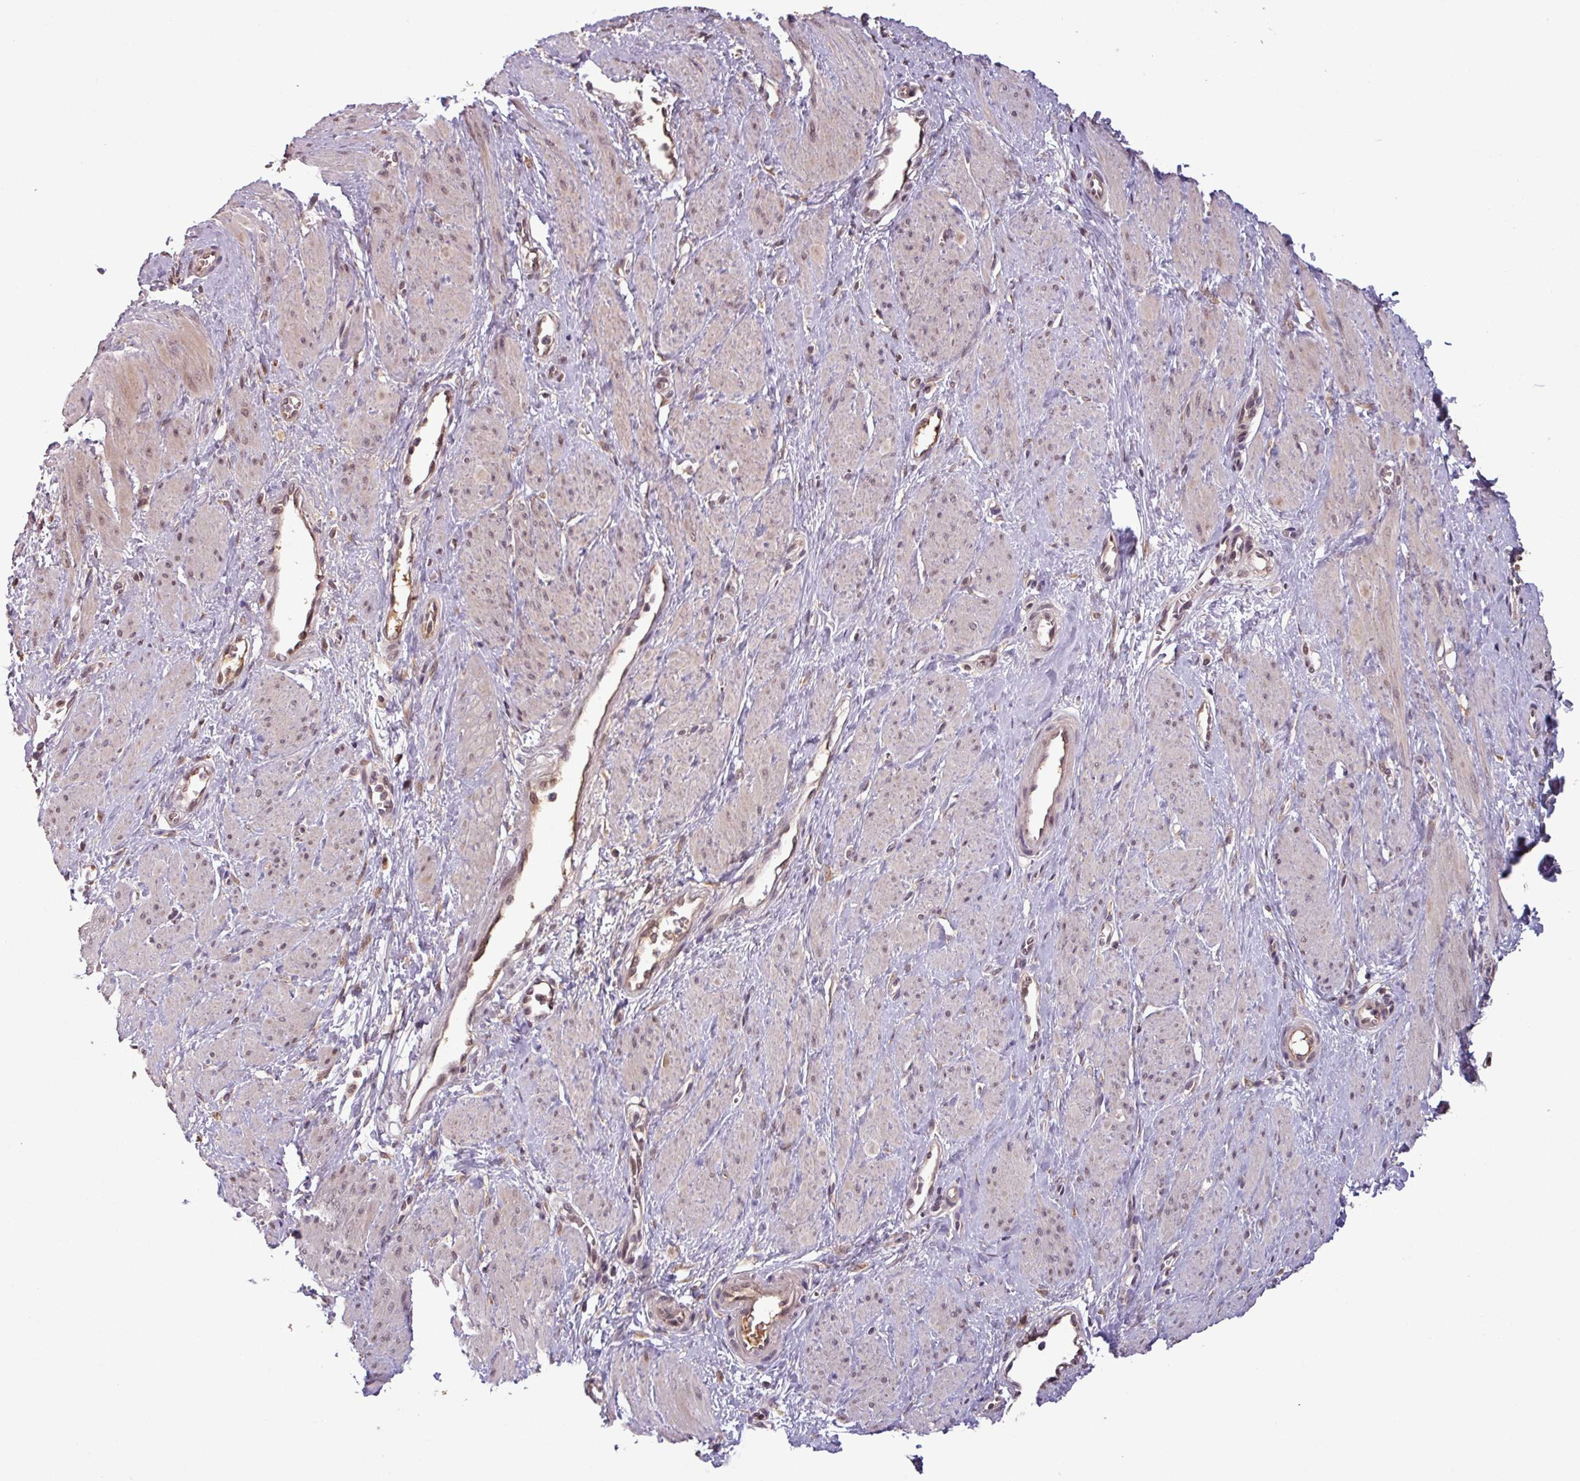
{"staining": {"intensity": "weak", "quantity": "25%-75%", "location": "nuclear"}, "tissue": "smooth muscle", "cell_type": "Smooth muscle cells", "image_type": "normal", "snomed": [{"axis": "morphology", "description": "Normal tissue, NOS"}, {"axis": "topography", "description": "Smooth muscle"}, {"axis": "topography", "description": "Uterus"}], "caption": "This photomicrograph demonstrates unremarkable smooth muscle stained with IHC to label a protein in brown. The nuclear of smooth muscle cells show weak positivity for the protein. Nuclei are counter-stained blue.", "gene": "NOB1", "patient": {"sex": "female", "age": 39}}